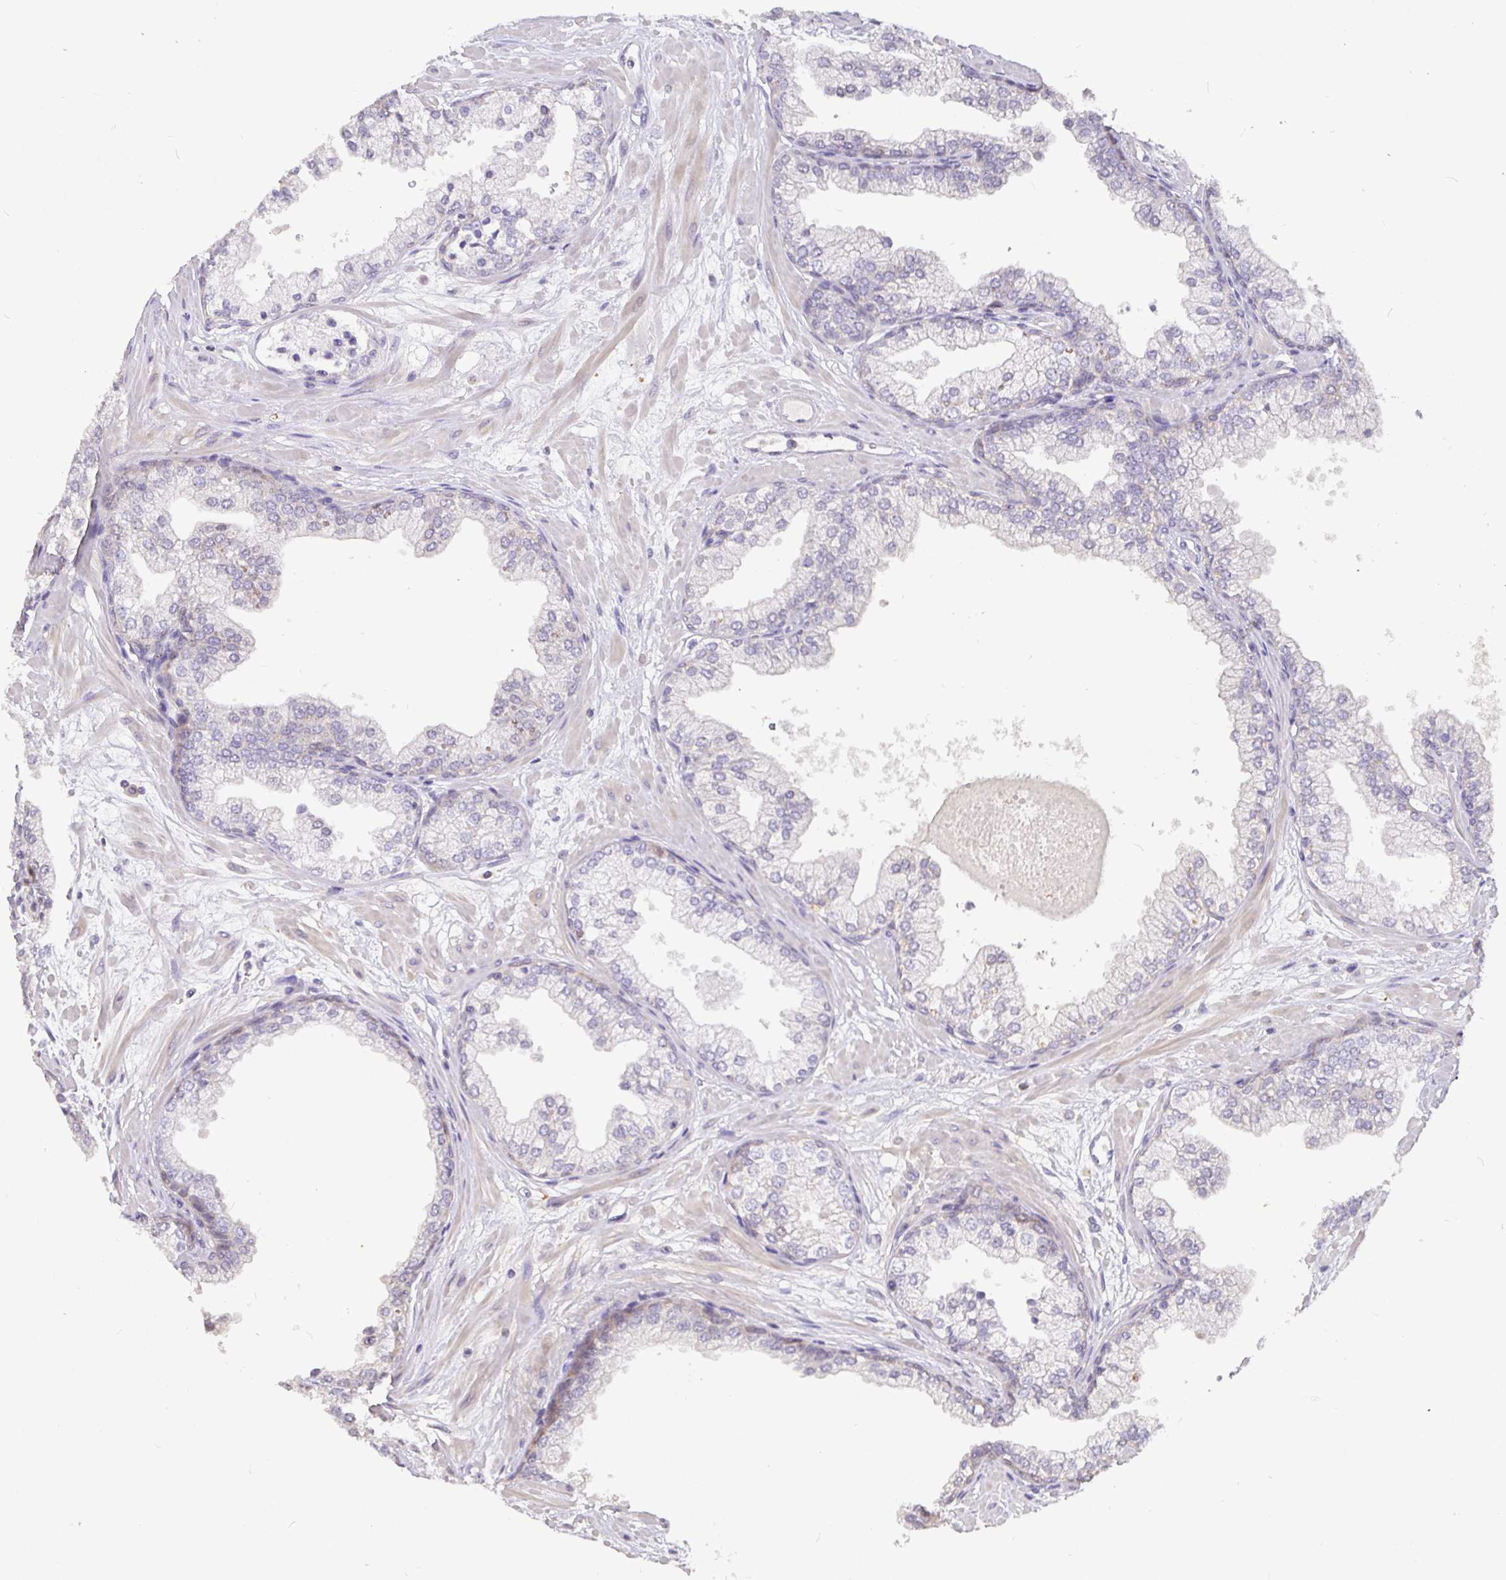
{"staining": {"intensity": "negative", "quantity": "none", "location": "none"}, "tissue": "prostate", "cell_type": "Glandular cells", "image_type": "normal", "snomed": [{"axis": "morphology", "description": "Normal tissue, NOS"}, {"axis": "topography", "description": "Prostate"}, {"axis": "topography", "description": "Peripheral nerve tissue"}], "caption": "Immunohistochemical staining of unremarkable prostate displays no significant expression in glandular cells.", "gene": "SHISA4", "patient": {"sex": "male", "age": 61}}